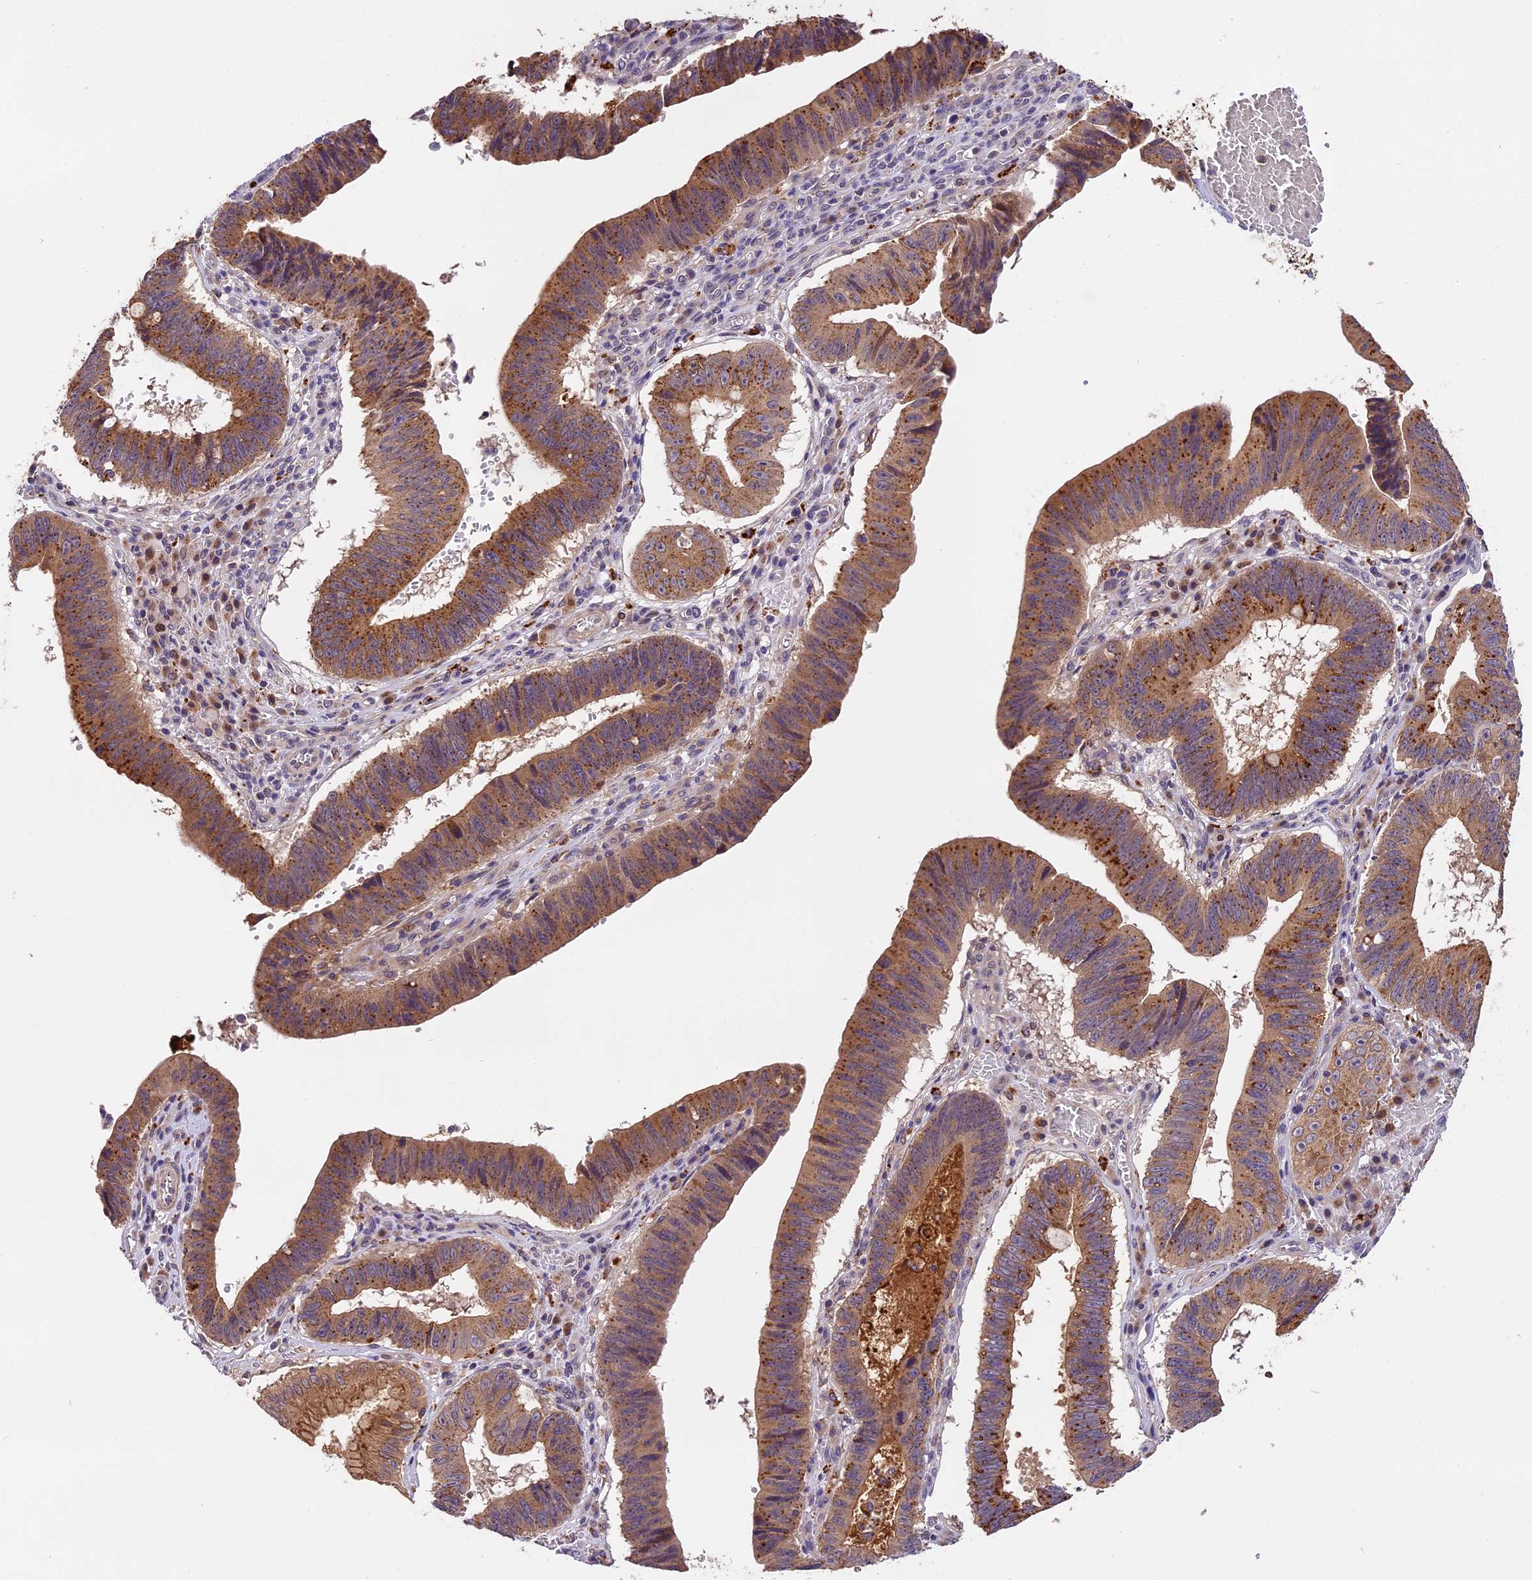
{"staining": {"intensity": "moderate", "quantity": ">75%", "location": "cytoplasmic/membranous"}, "tissue": "stomach cancer", "cell_type": "Tumor cells", "image_type": "cancer", "snomed": [{"axis": "morphology", "description": "Adenocarcinoma, NOS"}, {"axis": "topography", "description": "Stomach"}], "caption": "Adenocarcinoma (stomach) was stained to show a protein in brown. There is medium levels of moderate cytoplasmic/membranous positivity in approximately >75% of tumor cells.", "gene": "COPE", "patient": {"sex": "male", "age": 59}}